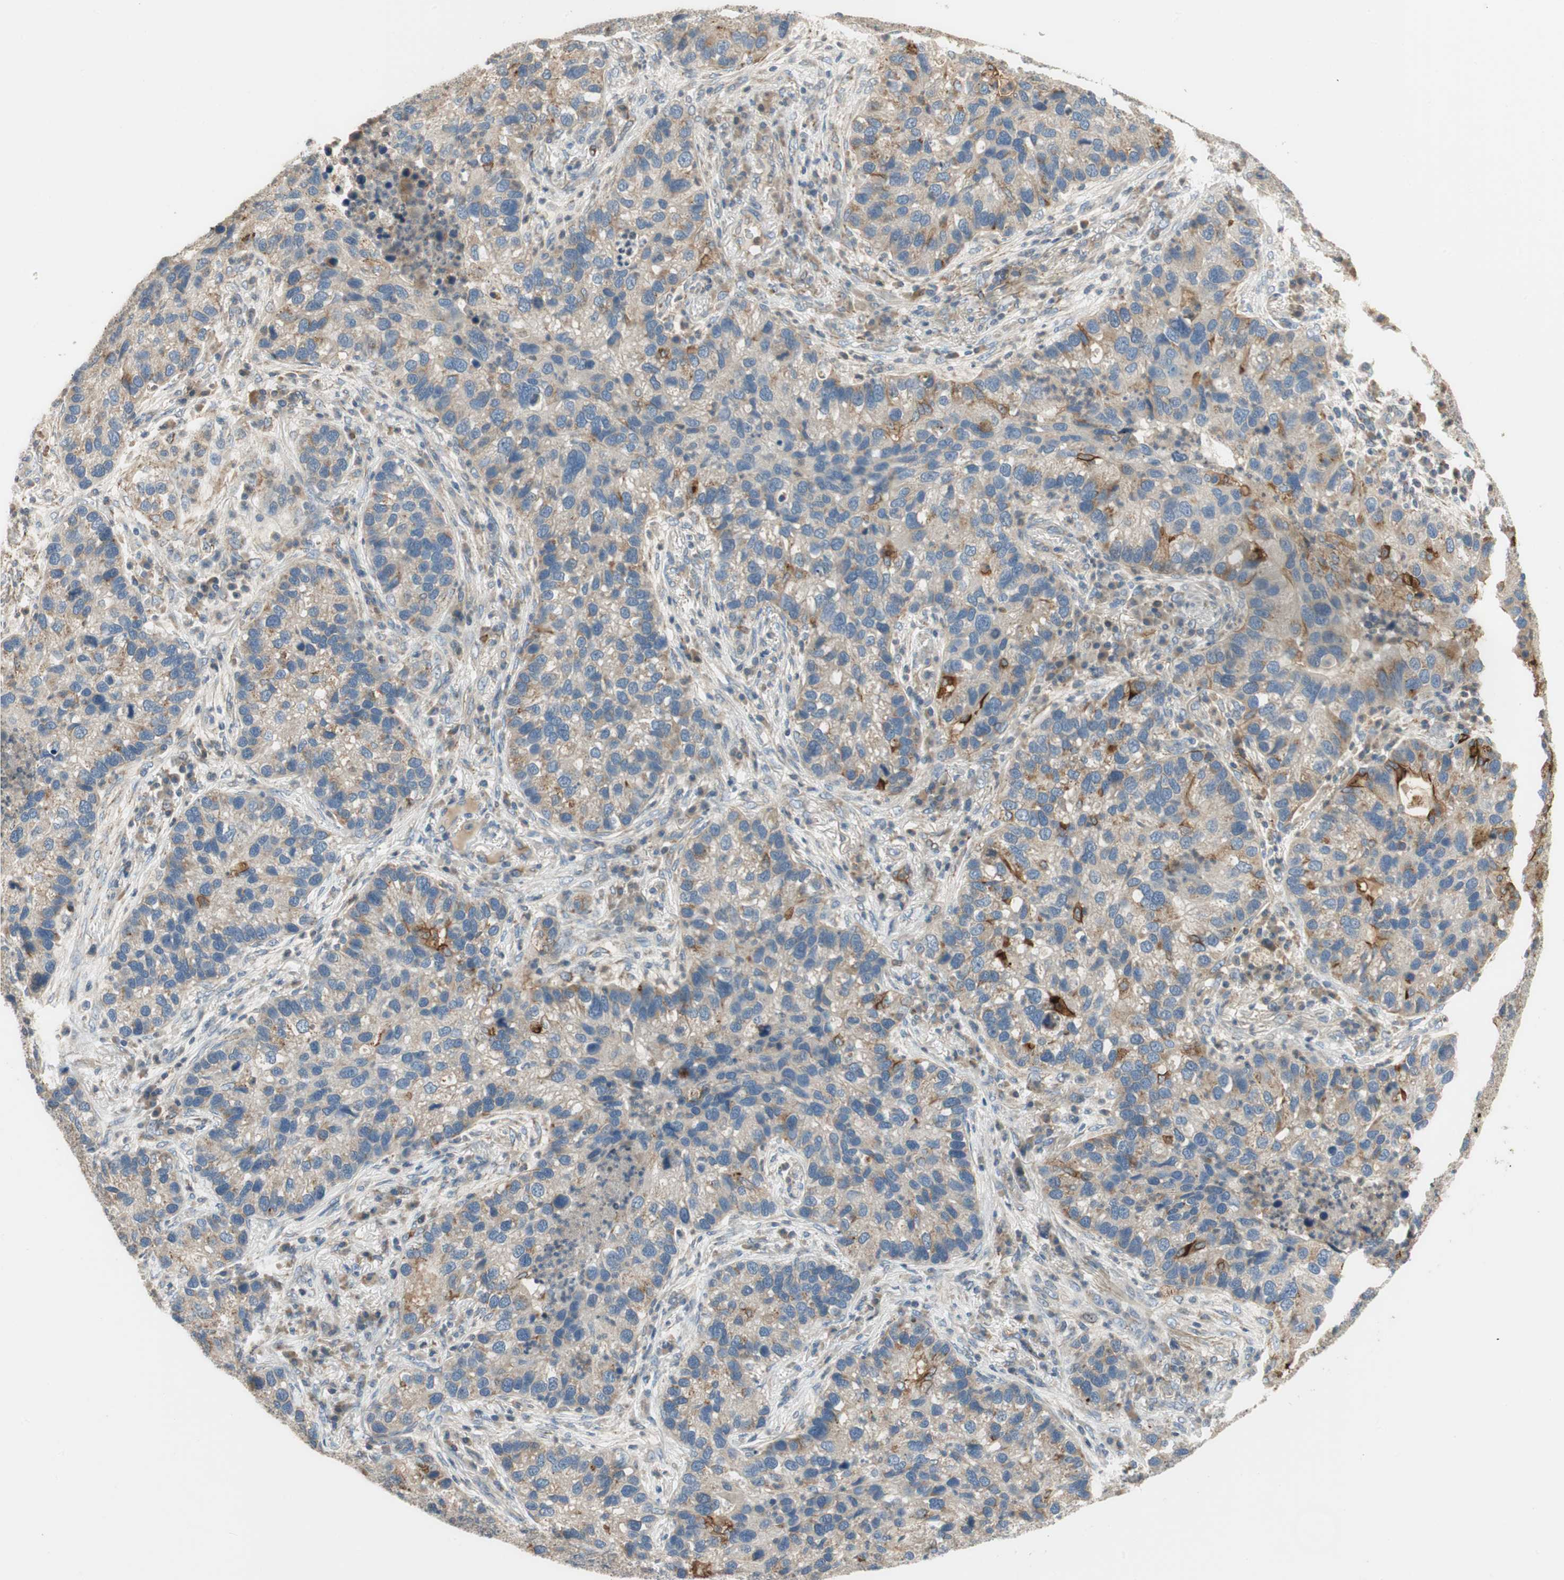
{"staining": {"intensity": "weak", "quantity": "25%-75%", "location": "cytoplasmic/membranous"}, "tissue": "lung cancer", "cell_type": "Tumor cells", "image_type": "cancer", "snomed": [{"axis": "morphology", "description": "Normal tissue, NOS"}, {"axis": "morphology", "description": "Adenocarcinoma, NOS"}, {"axis": "topography", "description": "Bronchus"}, {"axis": "topography", "description": "Lung"}], "caption": "DAB (3,3'-diaminobenzidine) immunohistochemical staining of lung cancer (adenocarcinoma) displays weak cytoplasmic/membranous protein positivity in approximately 25%-75% of tumor cells. The protein is shown in brown color, while the nuclei are stained blue.", "gene": "ALPL", "patient": {"sex": "male", "age": 54}}